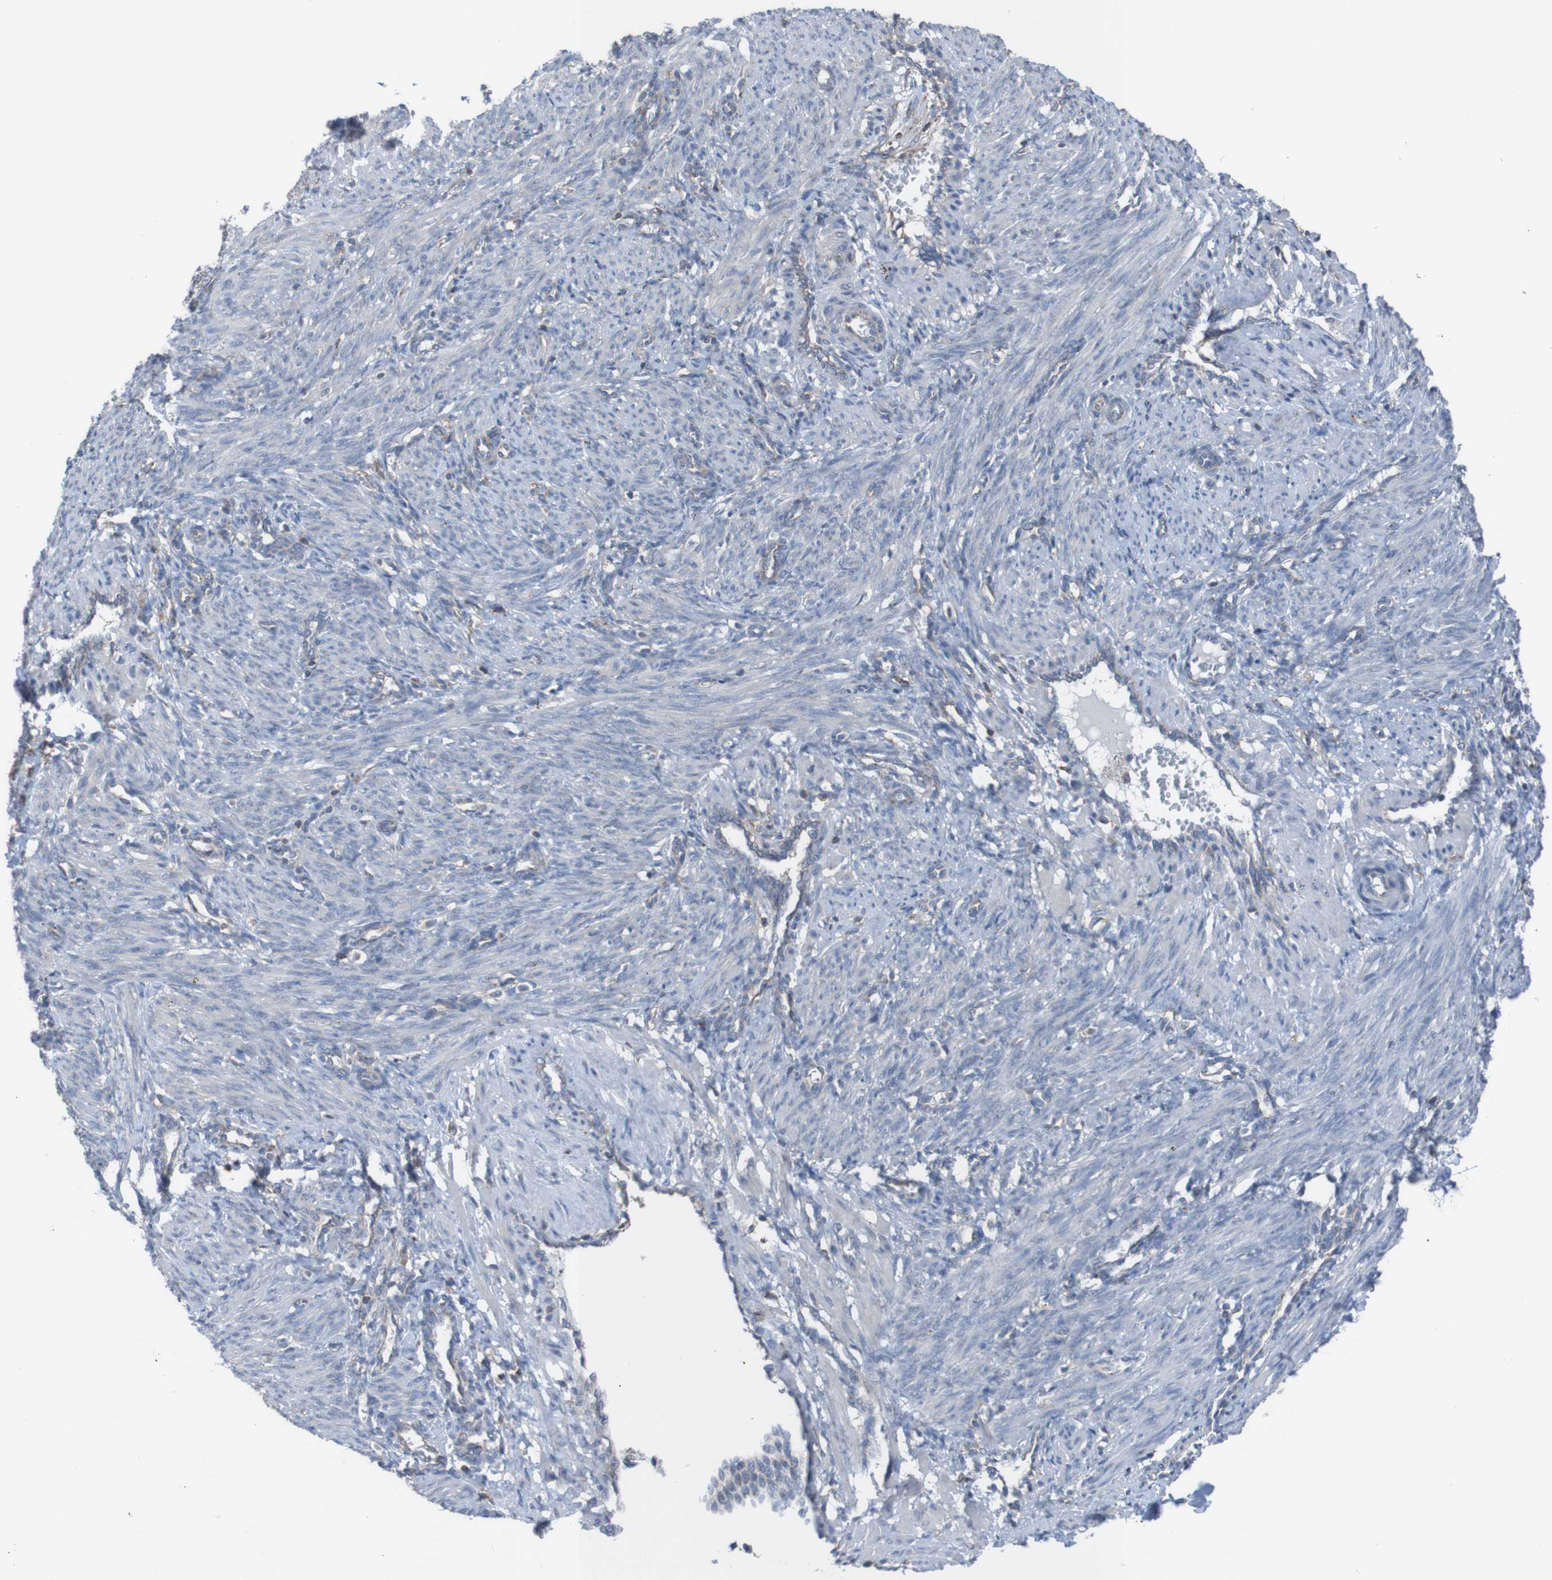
{"staining": {"intensity": "negative", "quantity": "none", "location": "none"}, "tissue": "smooth muscle", "cell_type": "Smooth muscle cells", "image_type": "normal", "snomed": [{"axis": "morphology", "description": "Normal tissue, NOS"}, {"axis": "topography", "description": "Endometrium"}], "caption": "High power microscopy image of an immunohistochemistry (IHC) micrograph of normal smooth muscle, revealing no significant staining in smooth muscle cells.", "gene": "MINAR1", "patient": {"sex": "female", "age": 33}}